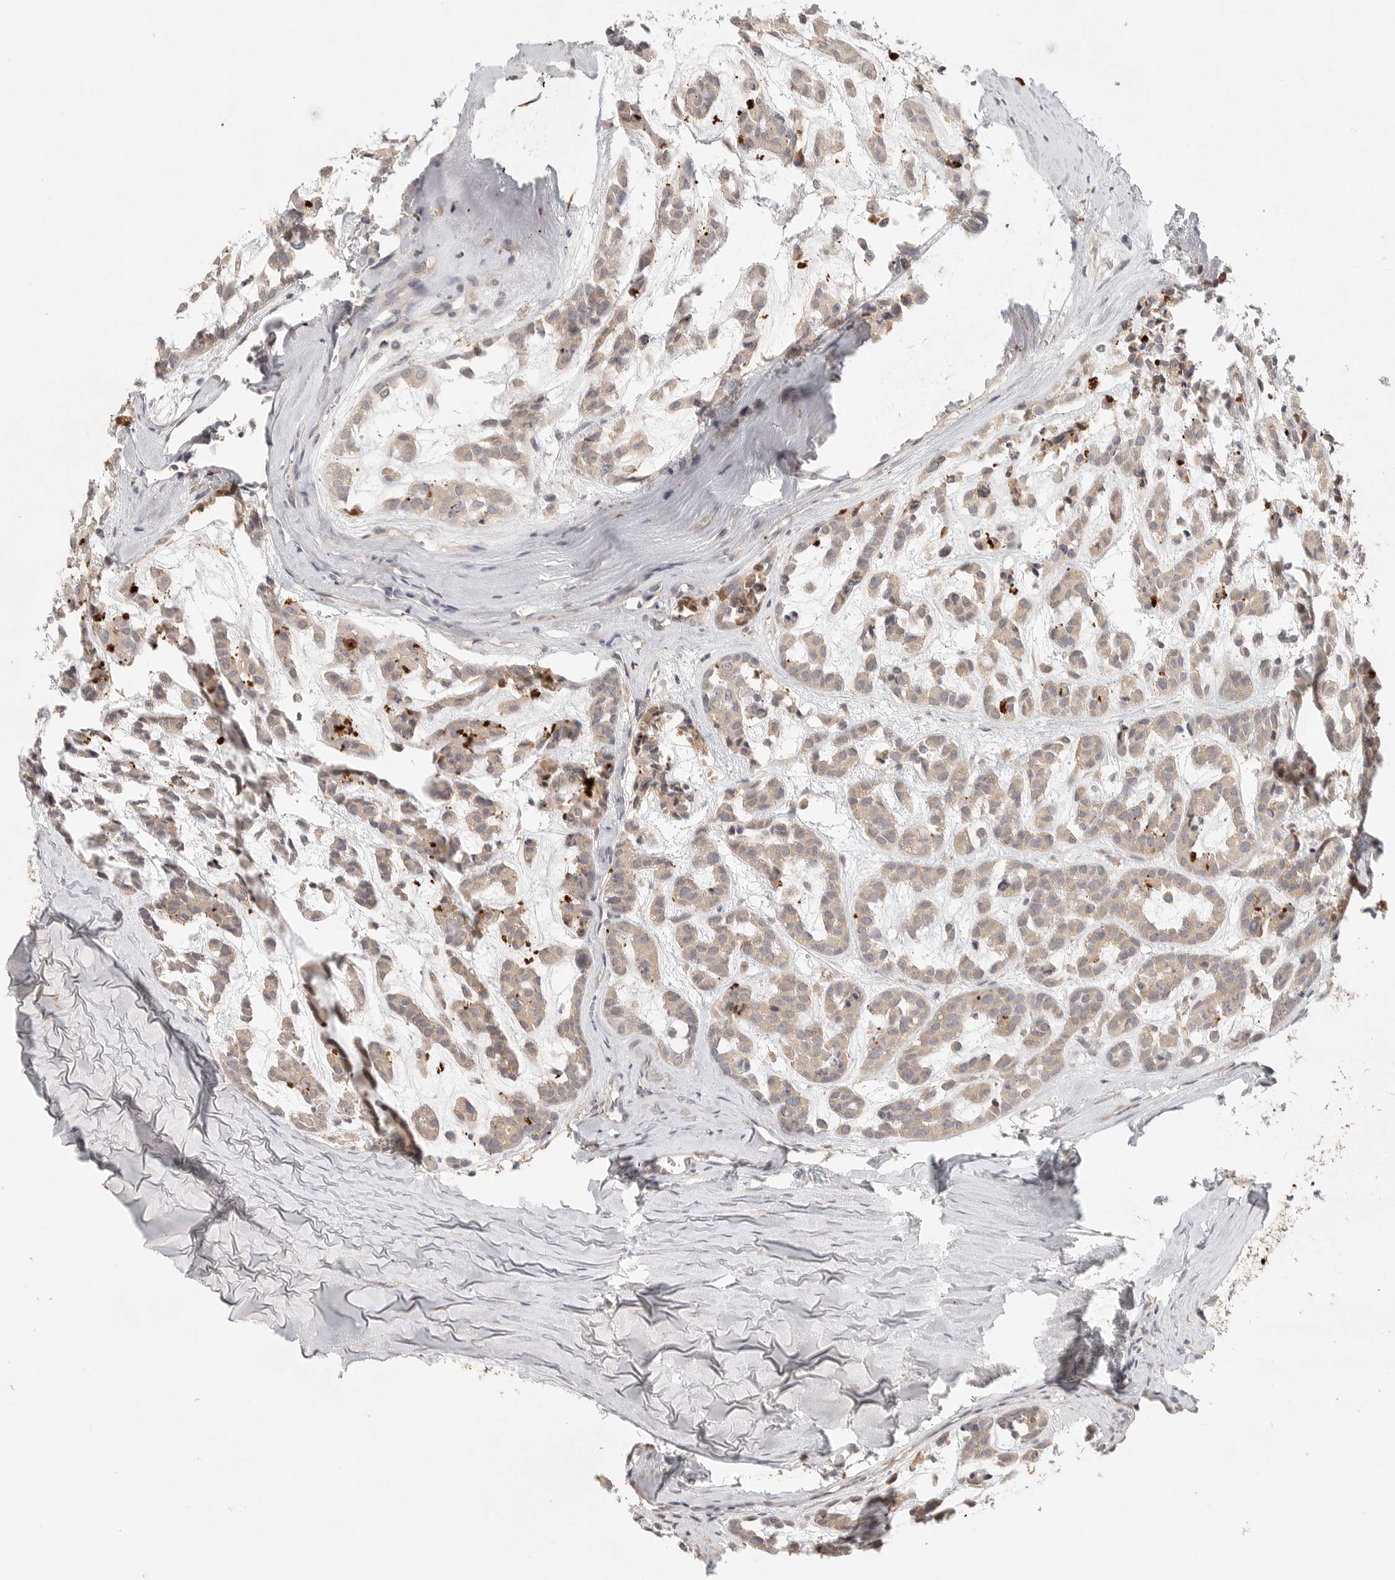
{"staining": {"intensity": "strong", "quantity": "<25%", "location": "cytoplasmic/membranous"}, "tissue": "head and neck cancer", "cell_type": "Tumor cells", "image_type": "cancer", "snomed": [{"axis": "morphology", "description": "Adenocarcinoma, NOS"}, {"axis": "morphology", "description": "Adenoma, NOS"}, {"axis": "topography", "description": "Head-Neck"}], "caption": "A brown stain labels strong cytoplasmic/membranous expression of a protein in head and neck cancer (adenoma) tumor cells.", "gene": "HDAC6", "patient": {"sex": "female", "age": 55}}